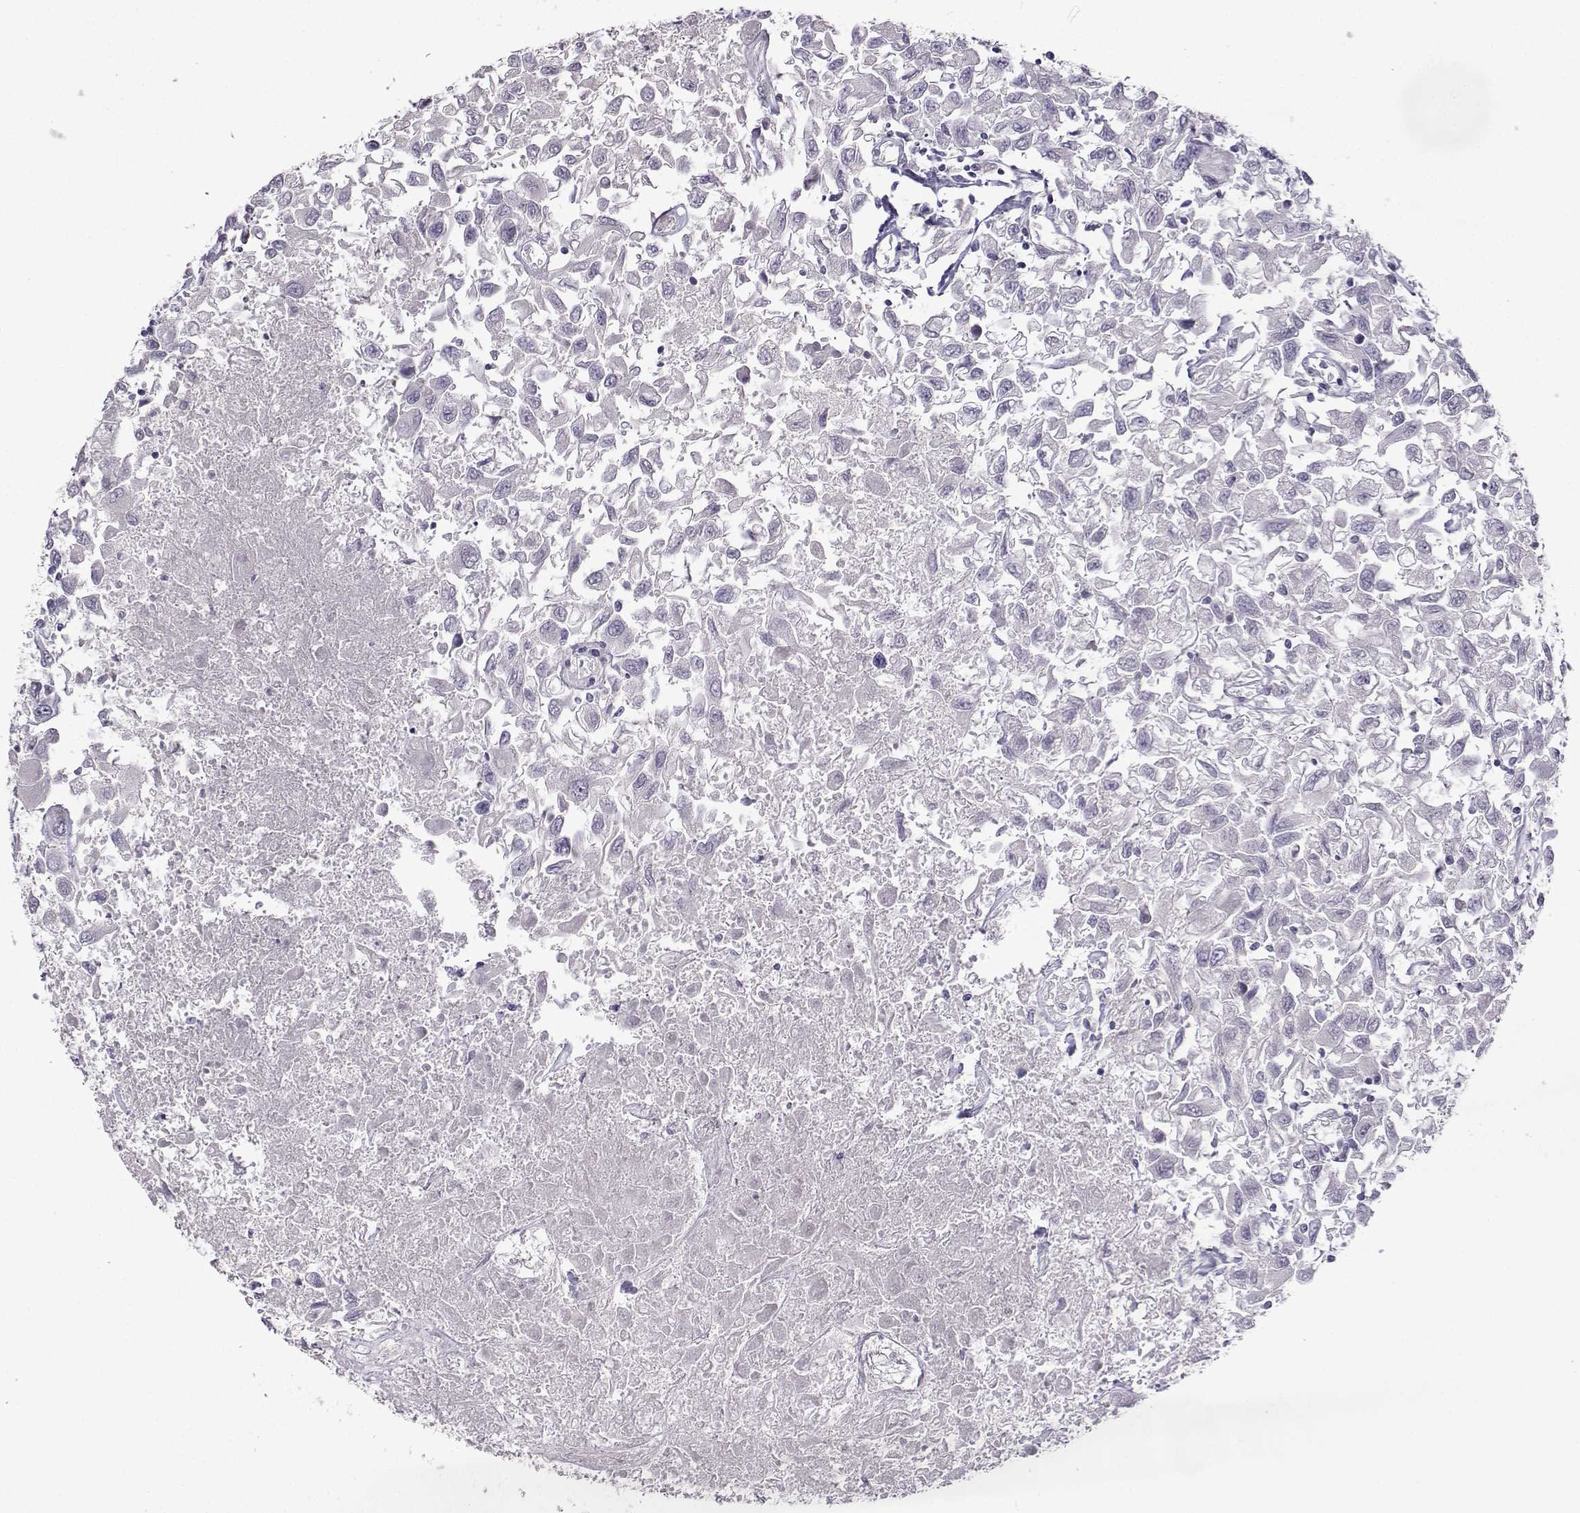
{"staining": {"intensity": "negative", "quantity": "none", "location": "none"}, "tissue": "renal cancer", "cell_type": "Tumor cells", "image_type": "cancer", "snomed": [{"axis": "morphology", "description": "Adenocarcinoma, NOS"}, {"axis": "topography", "description": "Kidney"}], "caption": "An image of human renal cancer is negative for staining in tumor cells.", "gene": "CRYBB1", "patient": {"sex": "female", "age": 76}}